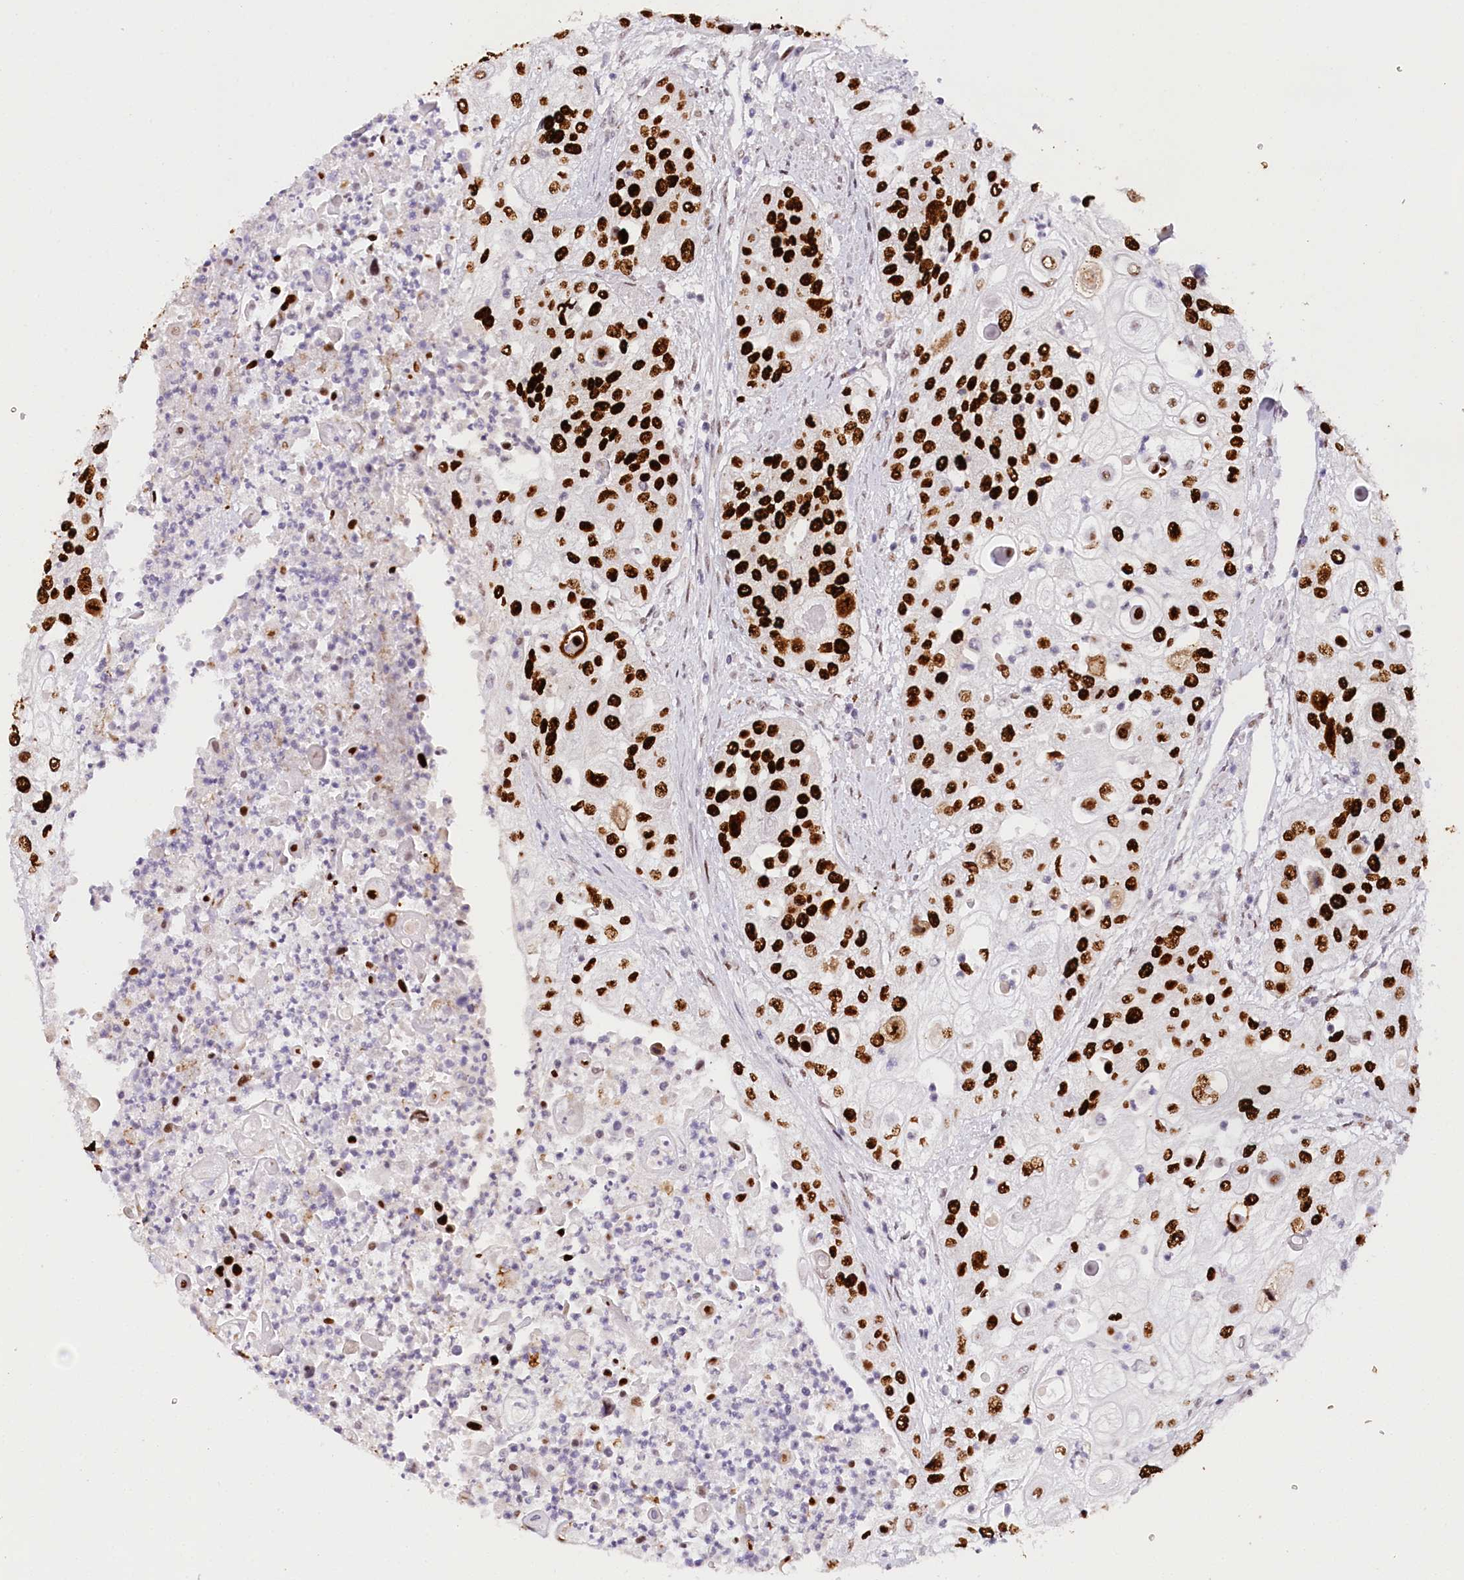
{"staining": {"intensity": "strong", "quantity": ">75%", "location": "nuclear"}, "tissue": "urothelial cancer", "cell_type": "Tumor cells", "image_type": "cancer", "snomed": [{"axis": "morphology", "description": "Urothelial carcinoma, High grade"}, {"axis": "topography", "description": "Urinary bladder"}], "caption": "Immunohistochemistry (IHC) of human high-grade urothelial carcinoma shows high levels of strong nuclear staining in approximately >75% of tumor cells. Using DAB (3,3'-diaminobenzidine) (brown) and hematoxylin (blue) stains, captured at high magnification using brightfield microscopy.", "gene": "TP53", "patient": {"sex": "female", "age": 79}}